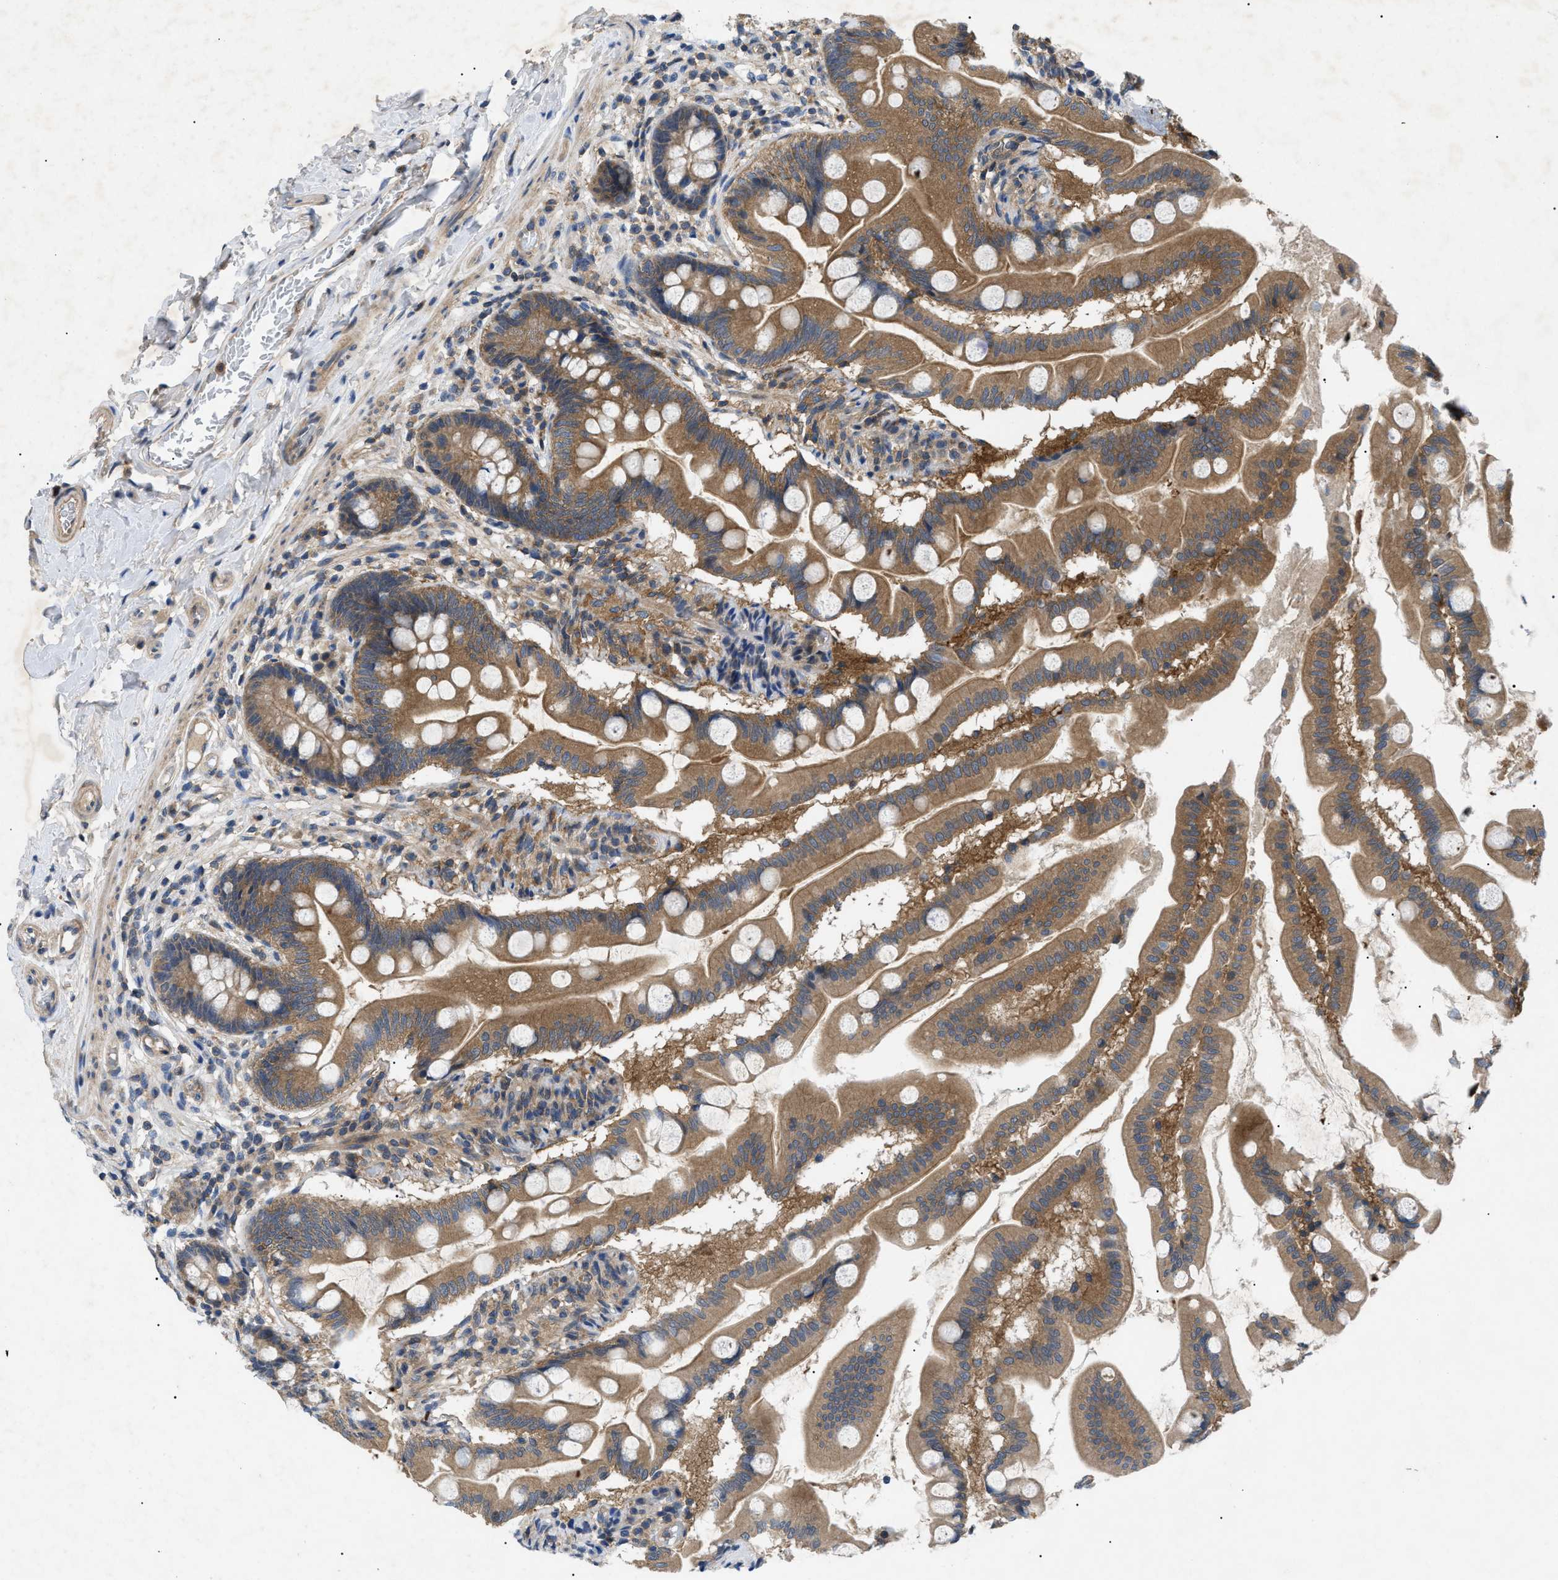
{"staining": {"intensity": "strong", "quantity": ">75%", "location": "cytoplasmic/membranous"}, "tissue": "small intestine", "cell_type": "Glandular cells", "image_type": "normal", "snomed": [{"axis": "morphology", "description": "Normal tissue, NOS"}, {"axis": "topography", "description": "Small intestine"}], "caption": "About >75% of glandular cells in normal small intestine show strong cytoplasmic/membranous protein expression as visualized by brown immunohistochemical staining.", "gene": "RIPK1", "patient": {"sex": "female", "age": 56}}